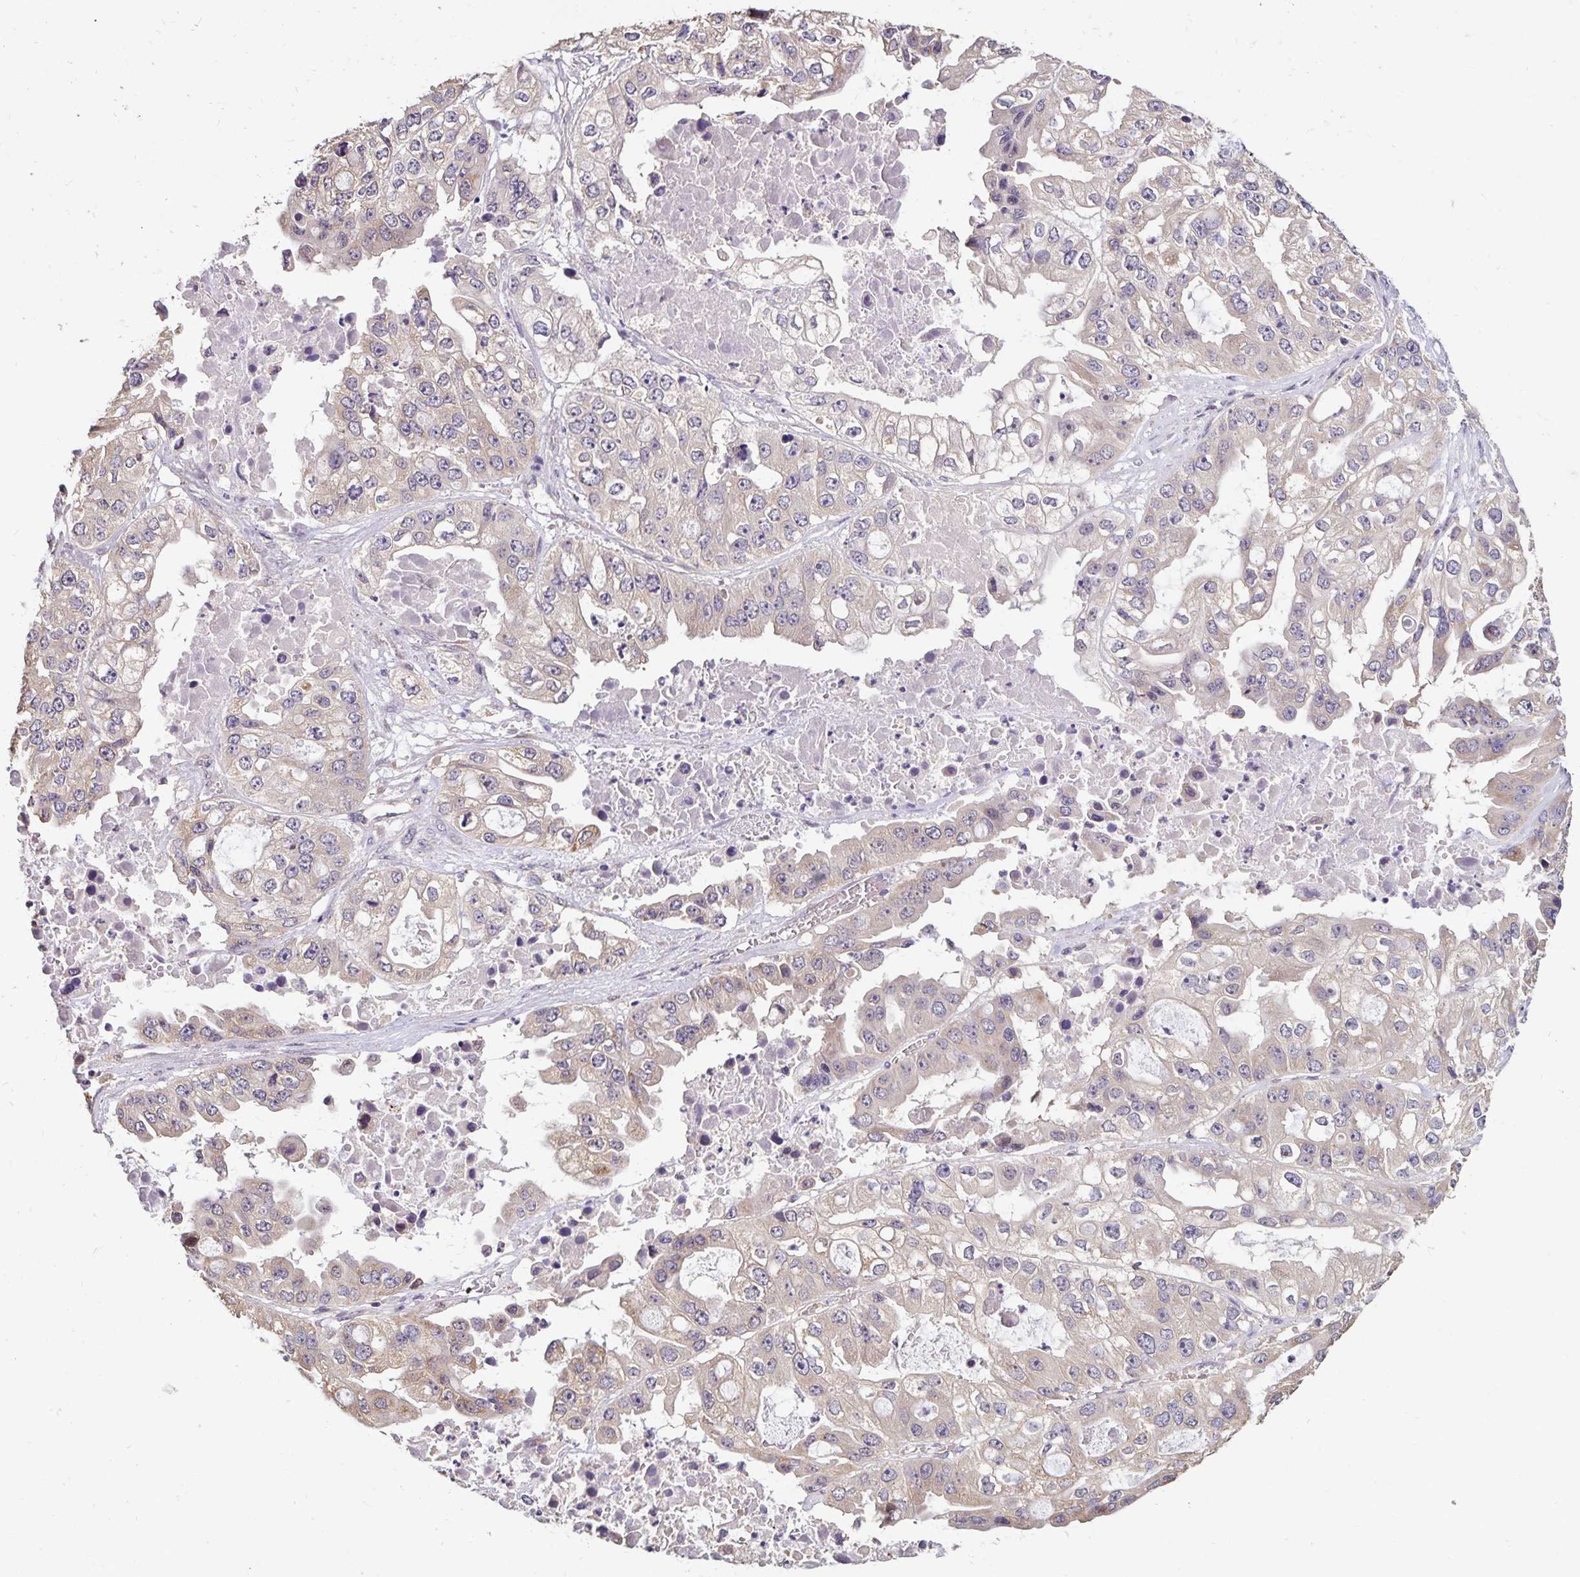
{"staining": {"intensity": "negative", "quantity": "none", "location": "none"}, "tissue": "ovarian cancer", "cell_type": "Tumor cells", "image_type": "cancer", "snomed": [{"axis": "morphology", "description": "Cystadenocarcinoma, serous, NOS"}, {"axis": "topography", "description": "Ovary"}], "caption": "The micrograph demonstrates no significant expression in tumor cells of ovarian serous cystadenocarcinoma.", "gene": "EMC10", "patient": {"sex": "female", "age": 56}}